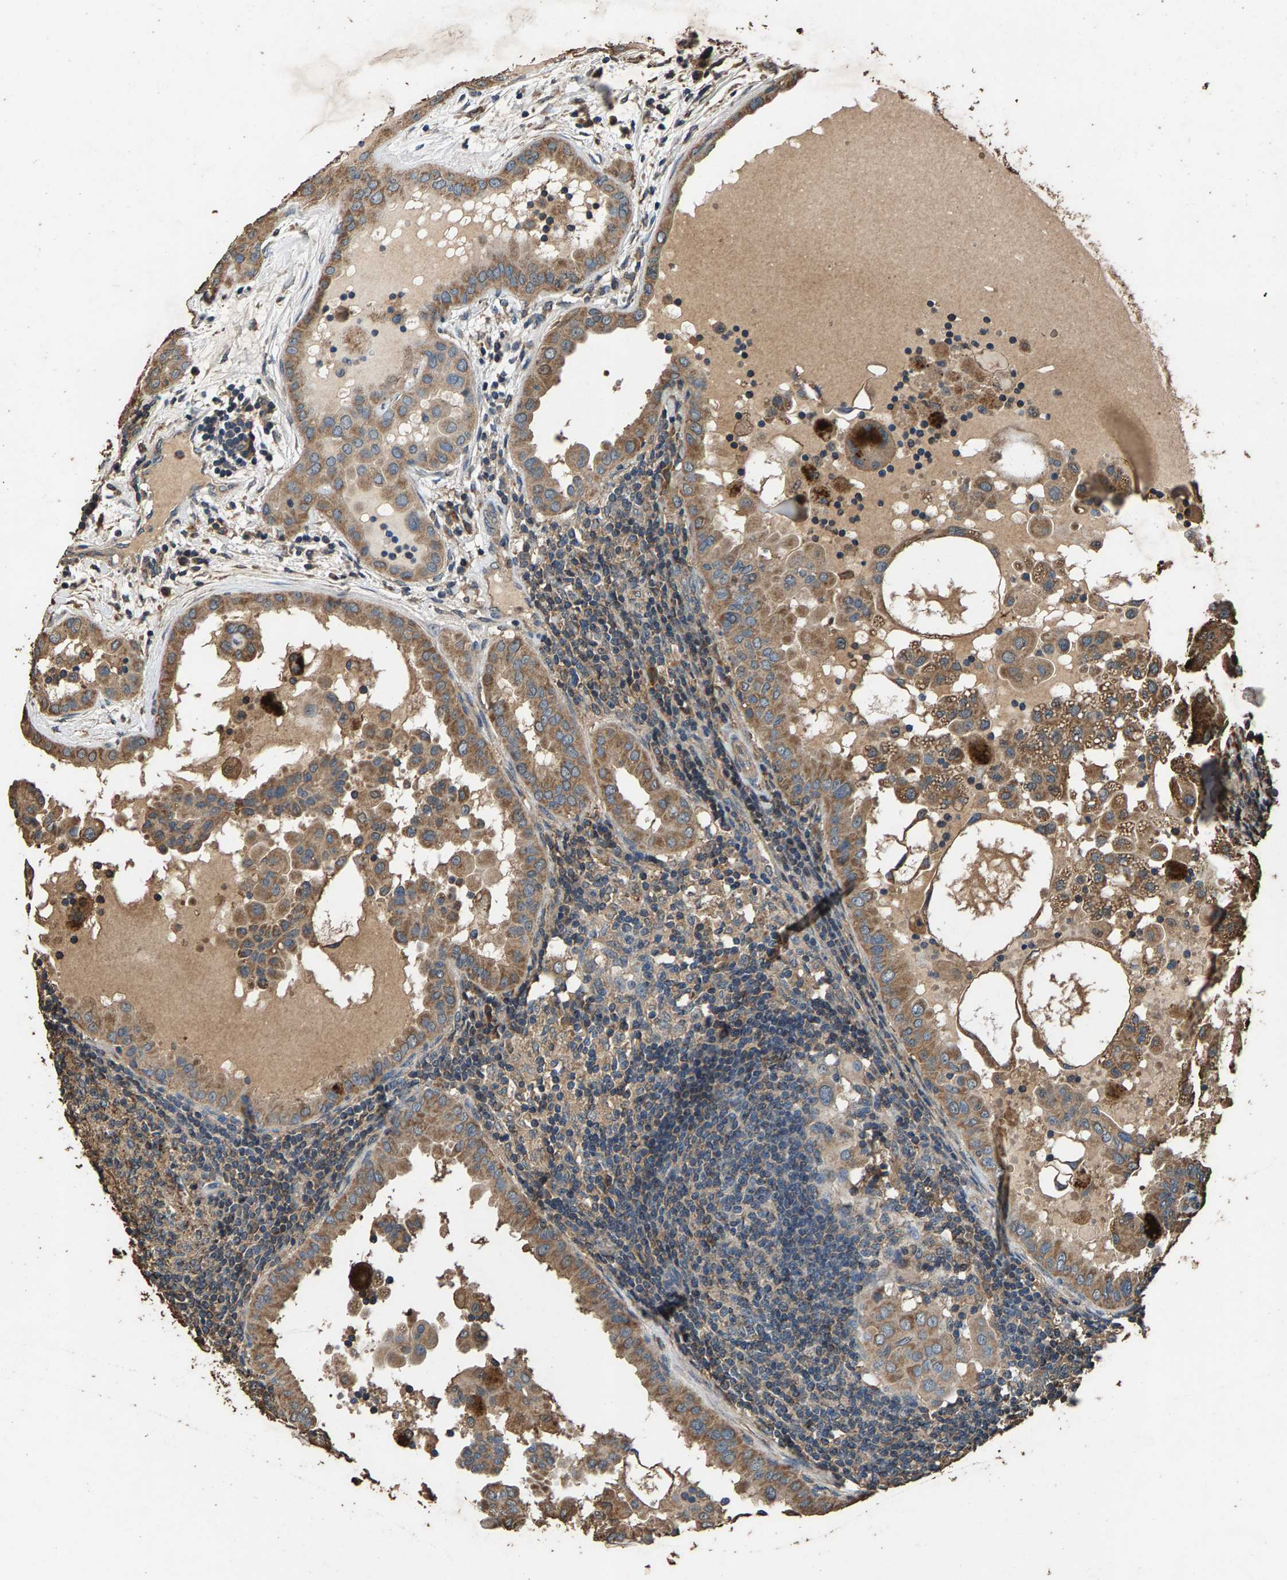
{"staining": {"intensity": "moderate", "quantity": ">75%", "location": "cytoplasmic/membranous"}, "tissue": "thyroid cancer", "cell_type": "Tumor cells", "image_type": "cancer", "snomed": [{"axis": "morphology", "description": "Papillary adenocarcinoma, NOS"}, {"axis": "topography", "description": "Thyroid gland"}], "caption": "High-power microscopy captured an IHC image of thyroid cancer, revealing moderate cytoplasmic/membranous expression in approximately >75% of tumor cells.", "gene": "MRPL27", "patient": {"sex": "male", "age": 33}}